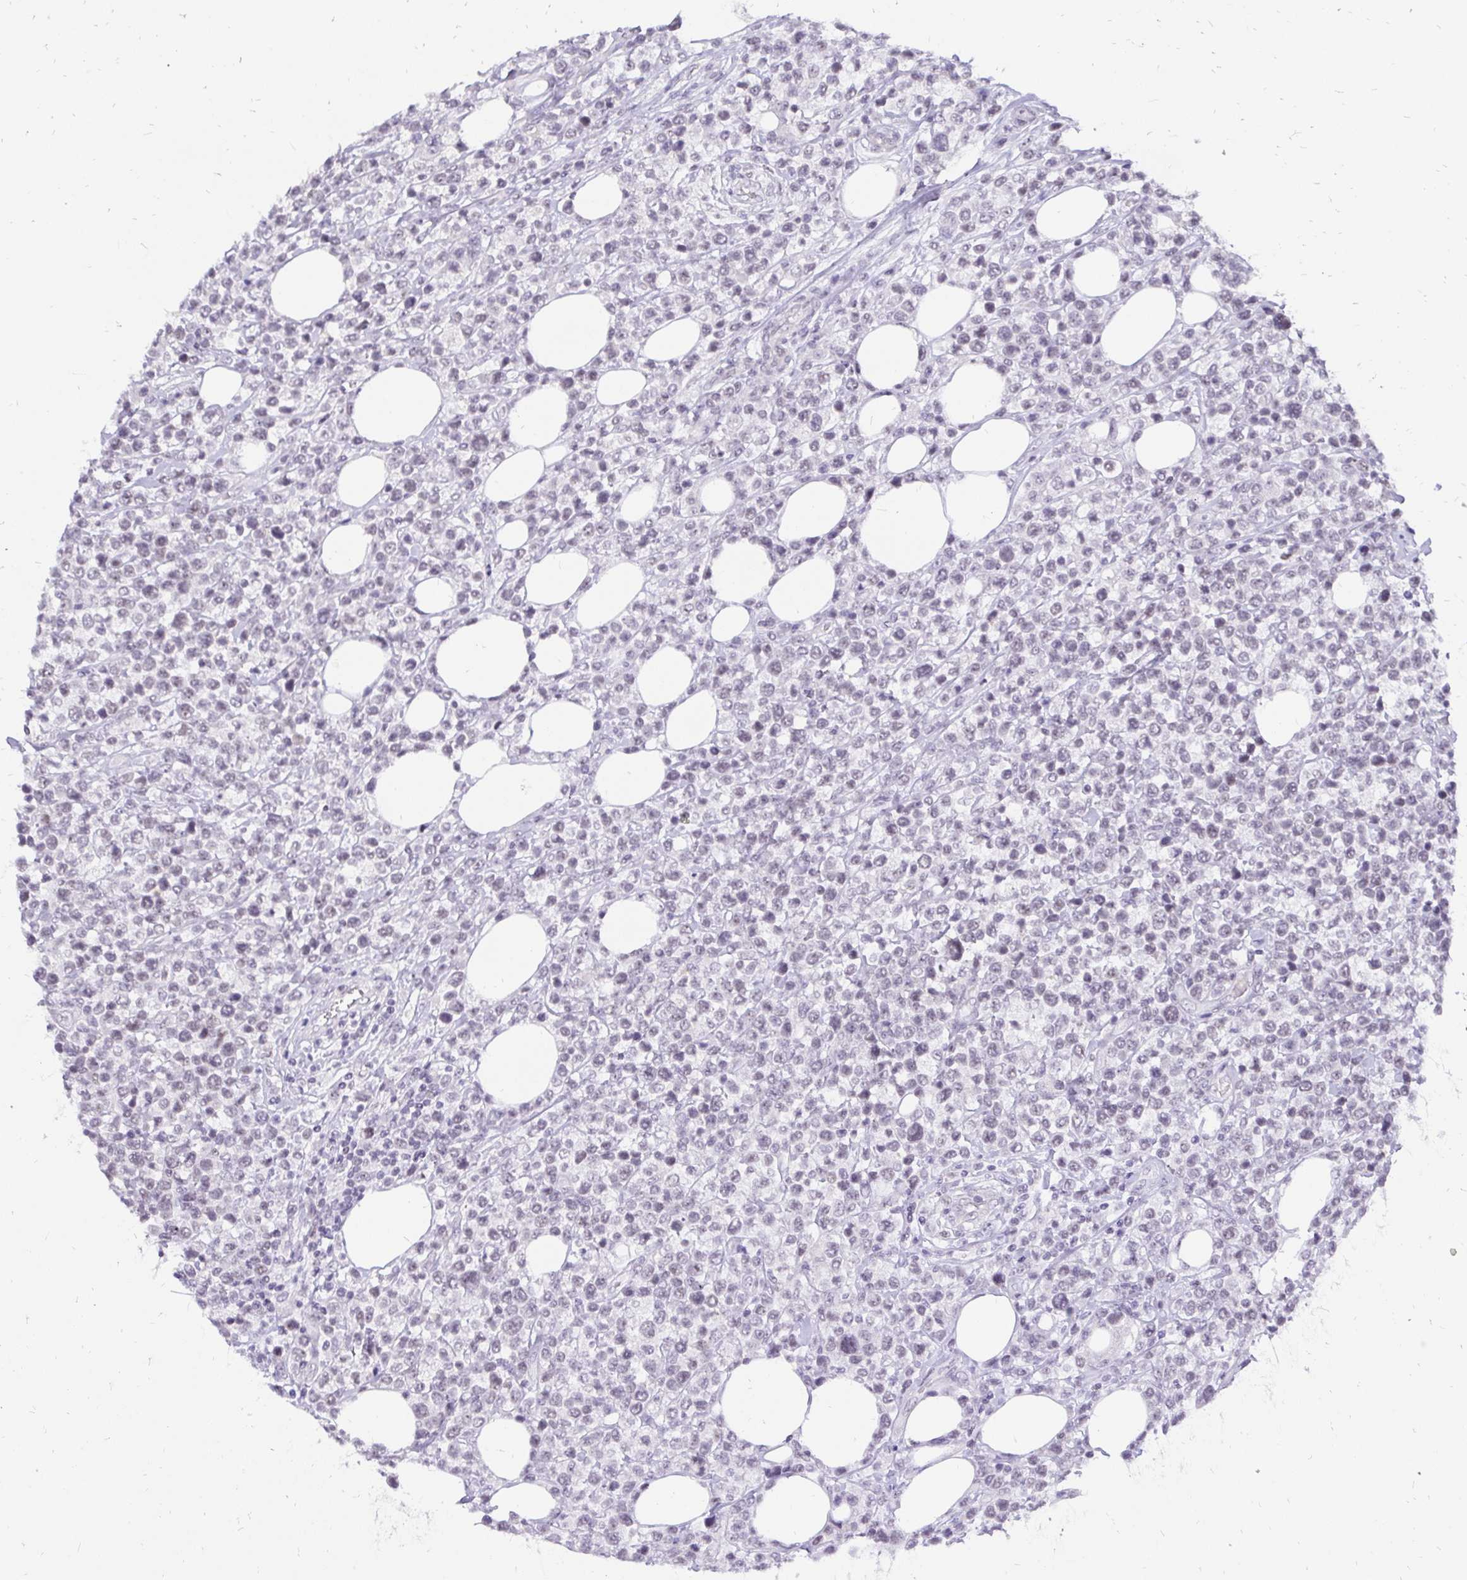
{"staining": {"intensity": "negative", "quantity": "none", "location": "none"}, "tissue": "lymphoma", "cell_type": "Tumor cells", "image_type": "cancer", "snomed": [{"axis": "morphology", "description": "Malignant lymphoma, non-Hodgkin's type, Low grade"}, {"axis": "topography", "description": "Lymph node"}], "caption": "The image shows no staining of tumor cells in low-grade malignant lymphoma, non-Hodgkin's type.", "gene": "ZNF860", "patient": {"sex": "male", "age": 60}}